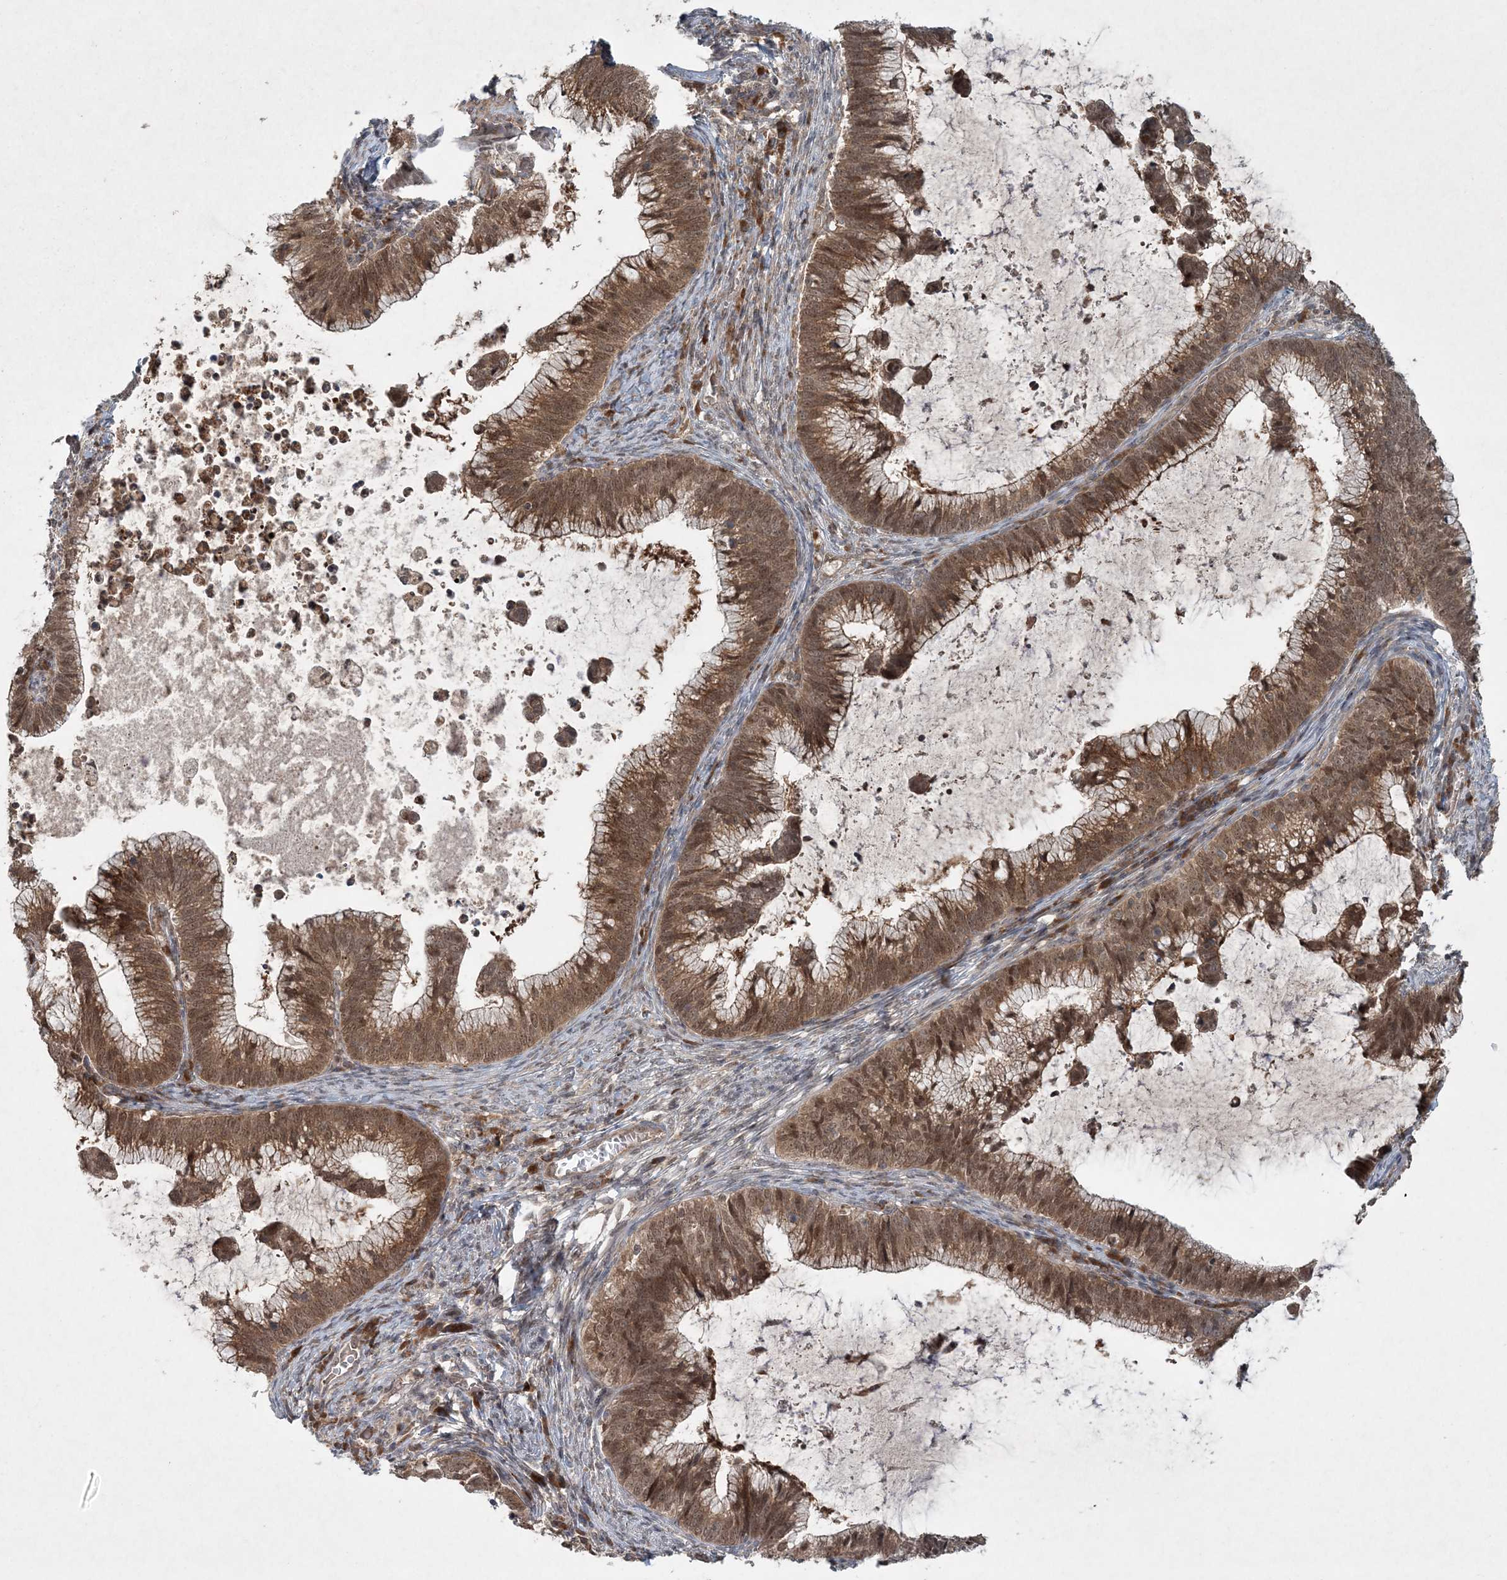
{"staining": {"intensity": "moderate", "quantity": ">75%", "location": "cytoplasmic/membranous,nuclear"}, "tissue": "cervical cancer", "cell_type": "Tumor cells", "image_type": "cancer", "snomed": [{"axis": "morphology", "description": "Adenocarcinoma, NOS"}, {"axis": "topography", "description": "Cervix"}], "caption": "Moderate cytoplasmic/membranous and nuclear protein expression is seen in about >75% of tumor cells in cervical adenocarcinoma.", "gene": "UBR3", "patient": {"sex": "female", "age": 36}}